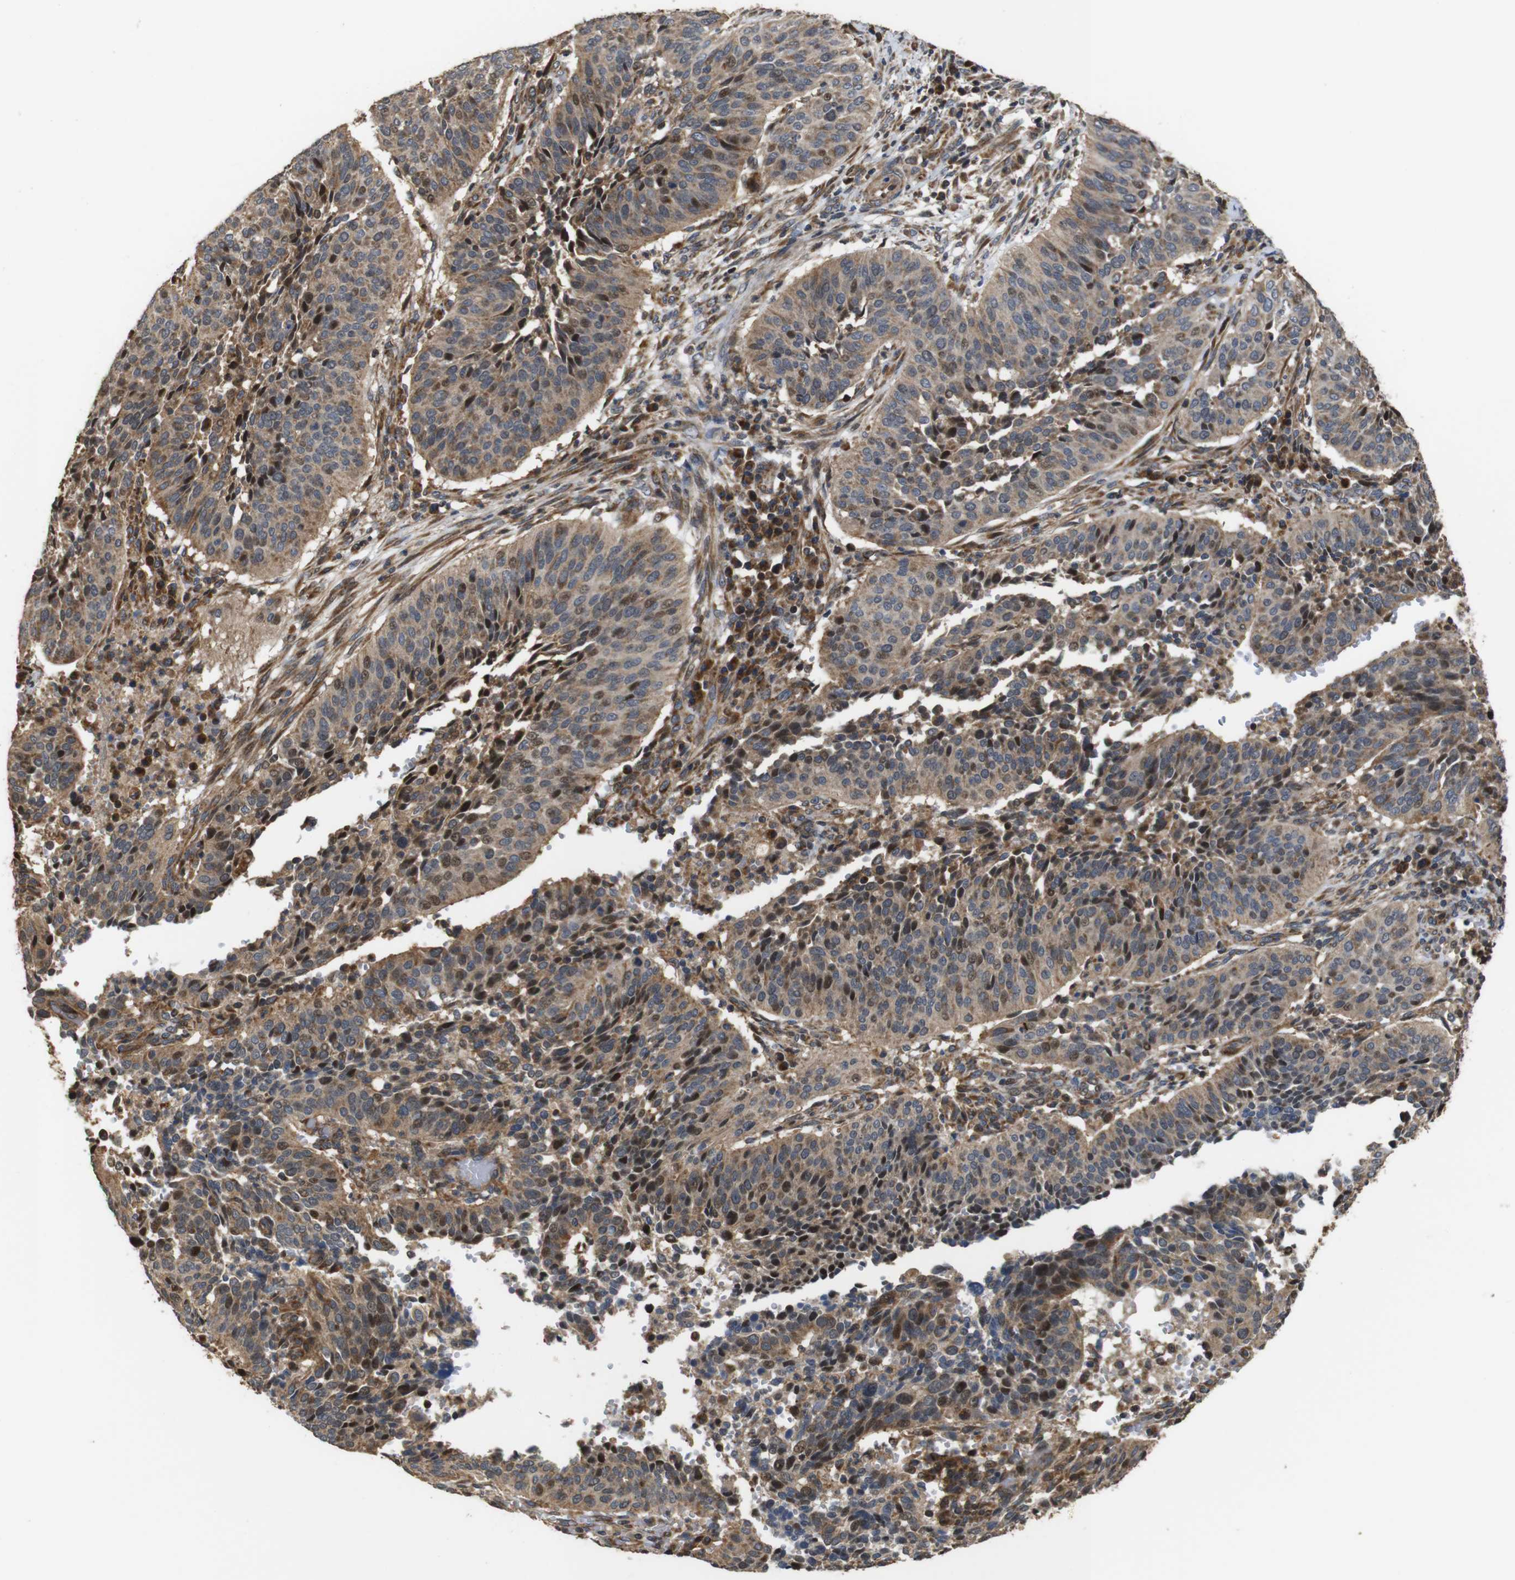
{"staining": {"intensity": "moderate", "quantity": "25%-75%", "location": "cytoplasmic/membranous,nuclear"}, "tissue": "cervical cancer", "cell_type": "Tumor cells", "image_type": "cancer", "snomed": [{"axis": "morphology", "description": "Normal tissue, NOS"}, {"axis": "morphology", "description": "Squamous cell carcinoma, NOS"}, {"axis": "topography", "description": "Cervix"}], "caption": "The micrograph reveals immunohistochemical staining of squamous cell carcinoma (cervical). There is moderate cytoplasmic/membranous and nuclear staining is seen in approximately 25%-75% of tumor cells. (Stains: DAB (3,3'-diaminobenzidine) in brown, nuclei in blue, Microscopy: brightfield microscopy at high magnification).", "gene": "SNN", "patient": {"sex": "female", "age": 39}}